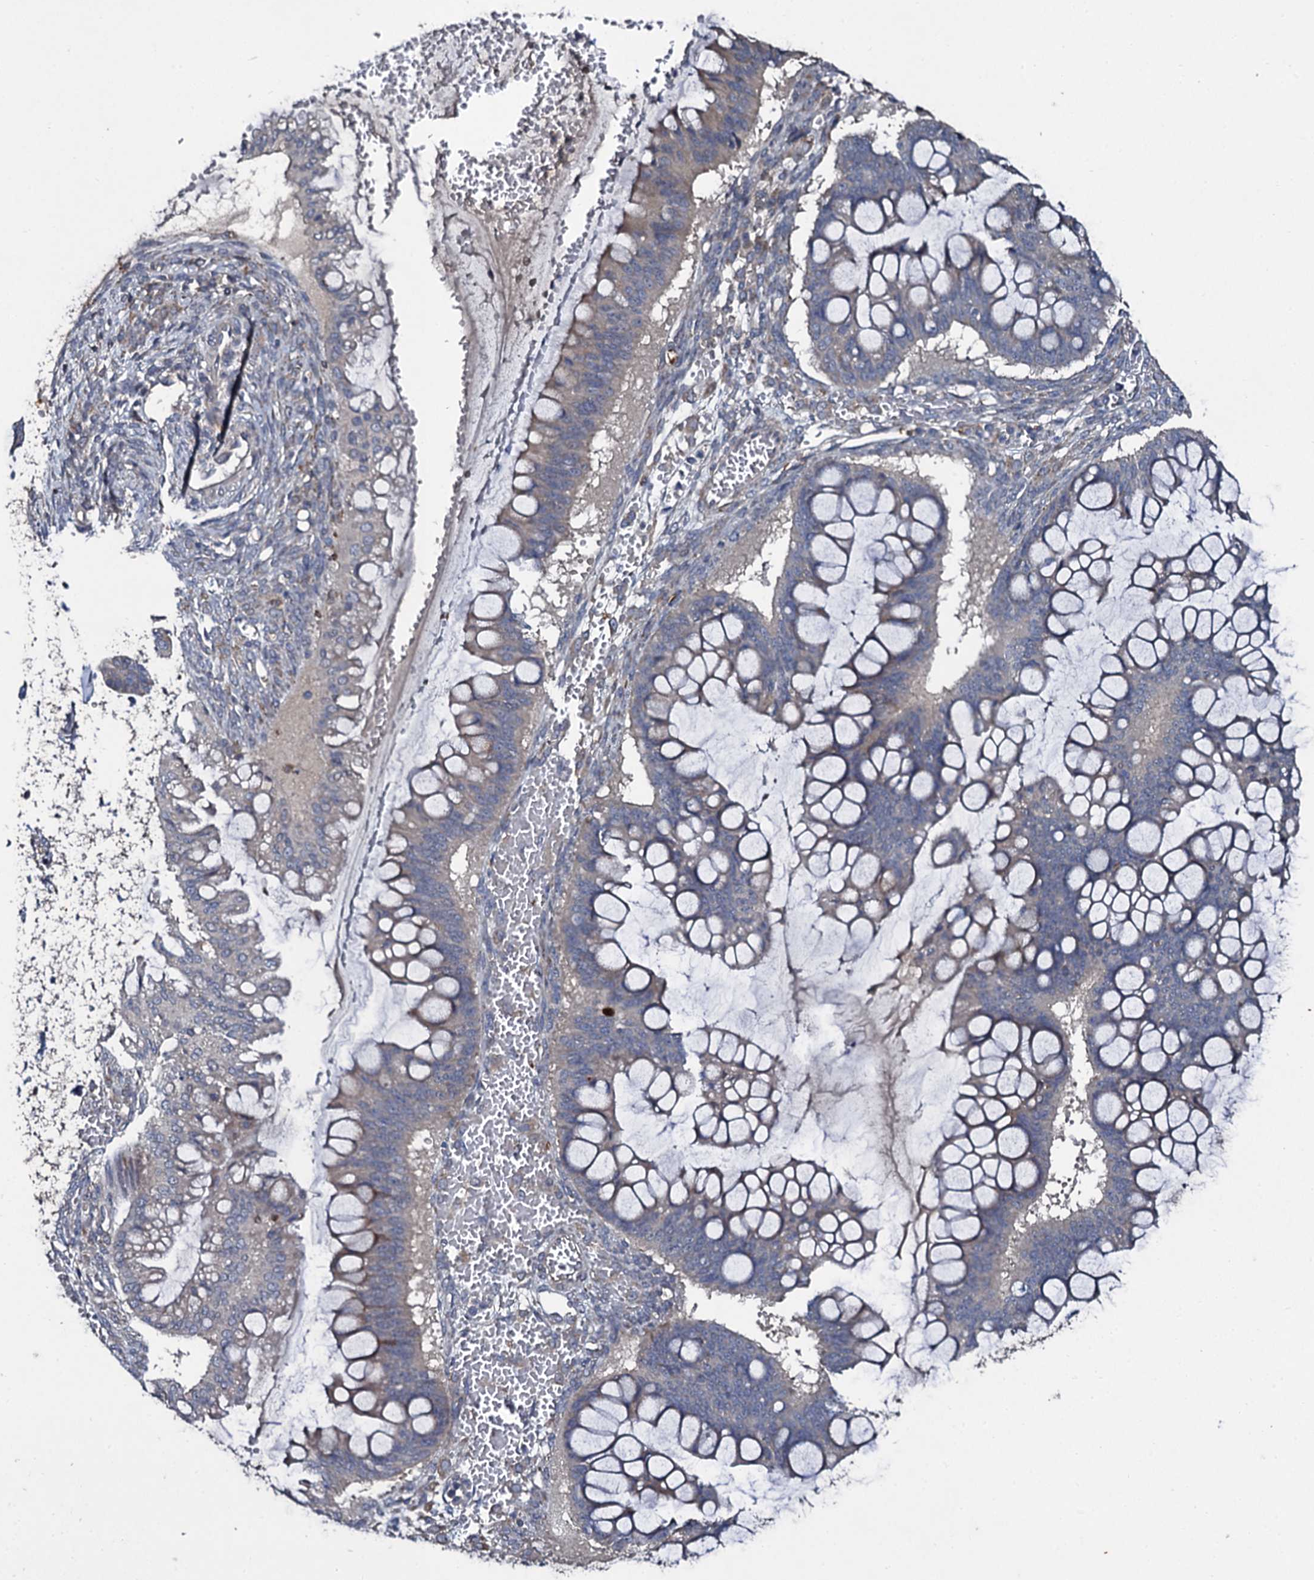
{"staining": {"intensity": "weak", "quantity": "<25%", "location": "cytoplasmic/membranous"}, "tissue": "ovarian cancer", "cell_type": "Tumor cells", "image_type": "cancer", "snomed": [{"axis": "morphology", "description": "Cystadenocarcinoma, mucinous, NOS"}, {"axis": "topography", "description": "Ovary"}], "caption": "A histopathology image of ovarian mucinous cystadenocarcinoma stained for a protein shows no brown staining in tumor cells.", "gene": "LRRC28", "patient": {"sex": "female", "age": 73}}